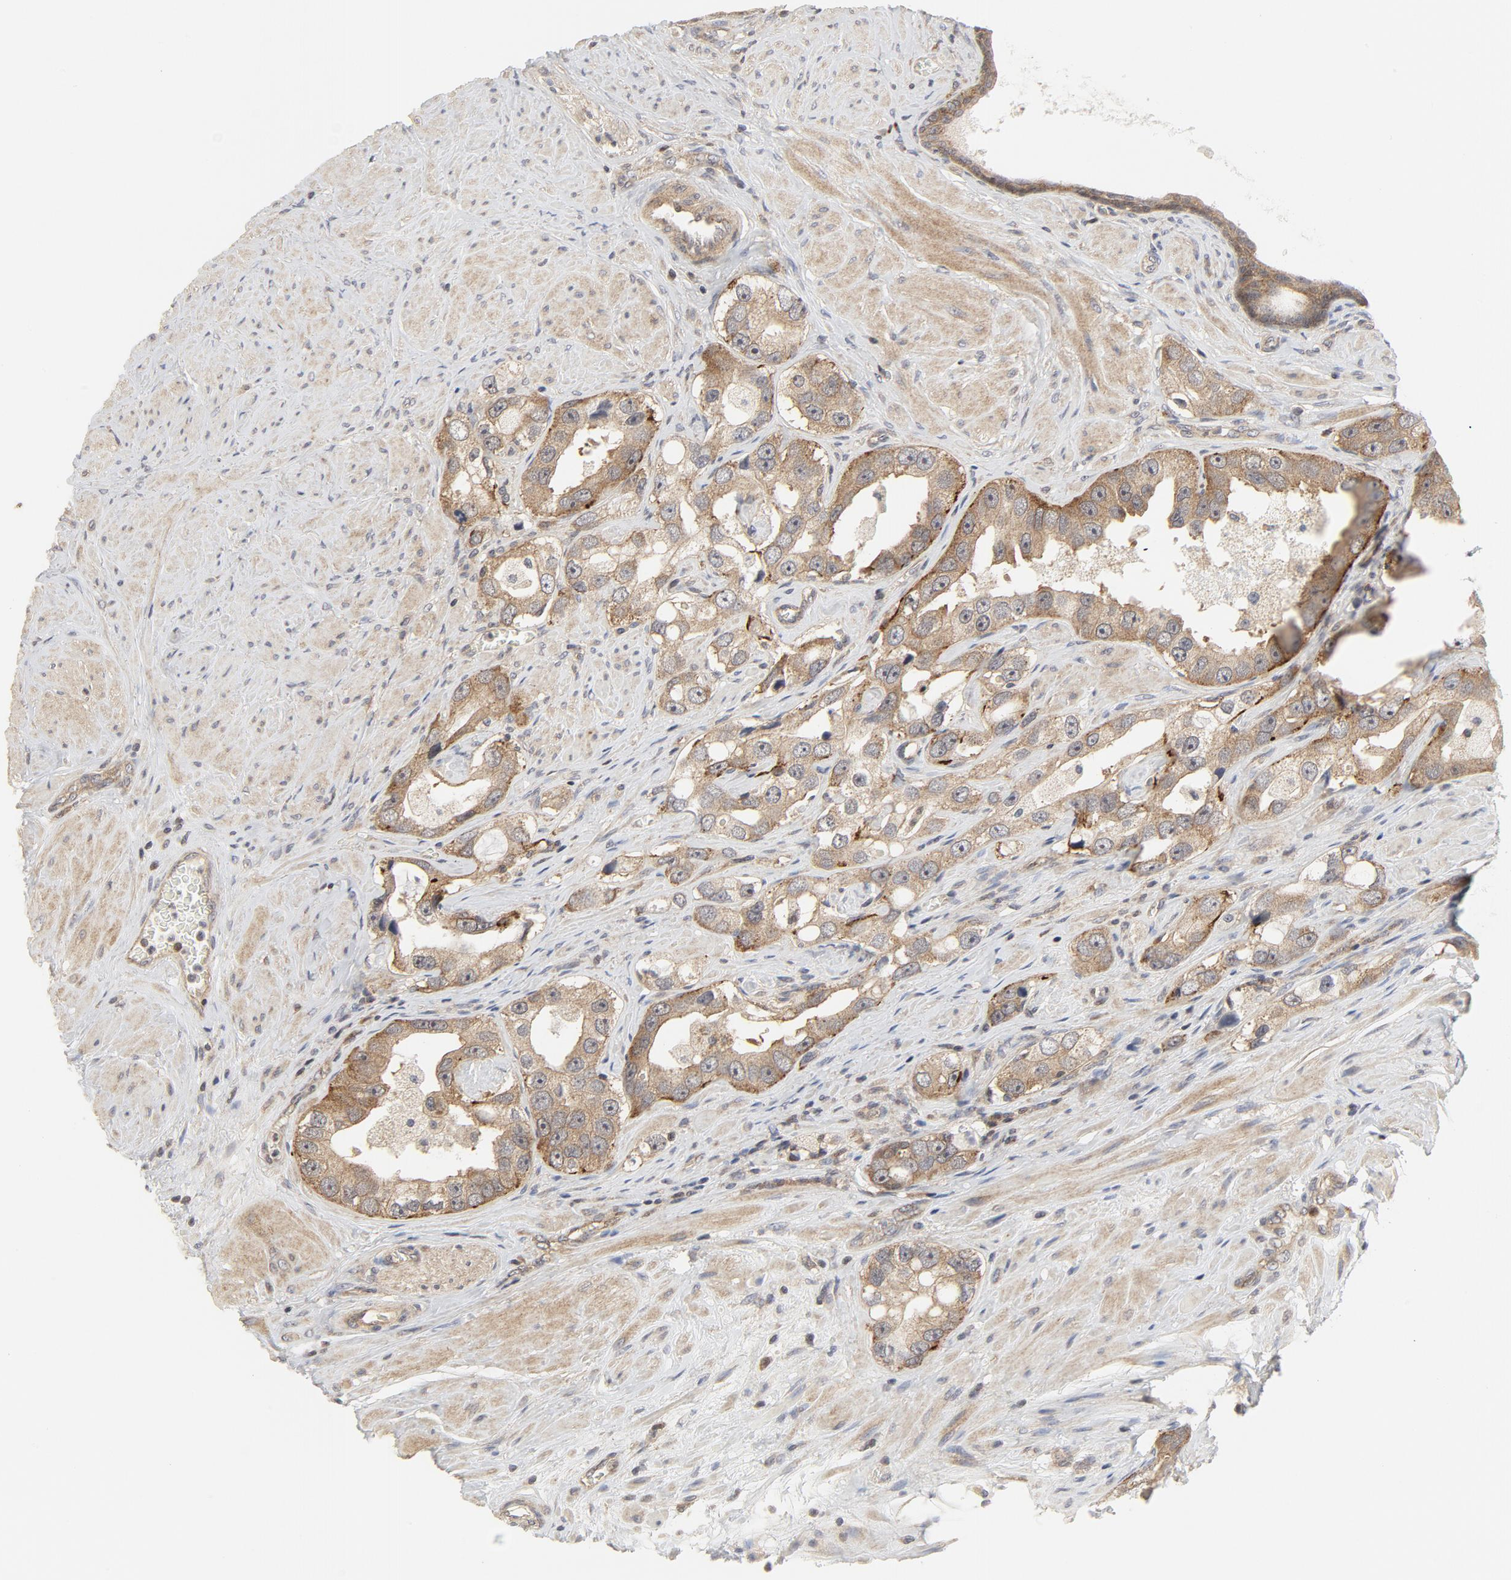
{"staining": {"intensity": "weak", "quantity": ">75%", "location": "cytoplasmic/membranous"}, "tissue": "prostate cancer", "cell_type": "Tumor cells", "image_type": "cancer", "snomed": [{"axis": "morphology", "description": "Adenocarcinoma, High grade"}, {"axis": "topography", "description": "Prostate"}], "caption": "The micrograph displays staining of prostate cancer, revealing weak cytoplasmic/membranous protein staining (brown color) within tumor cells.", "gene": "MAP2K7", "patient": {"sex": "male", "age": 63}}